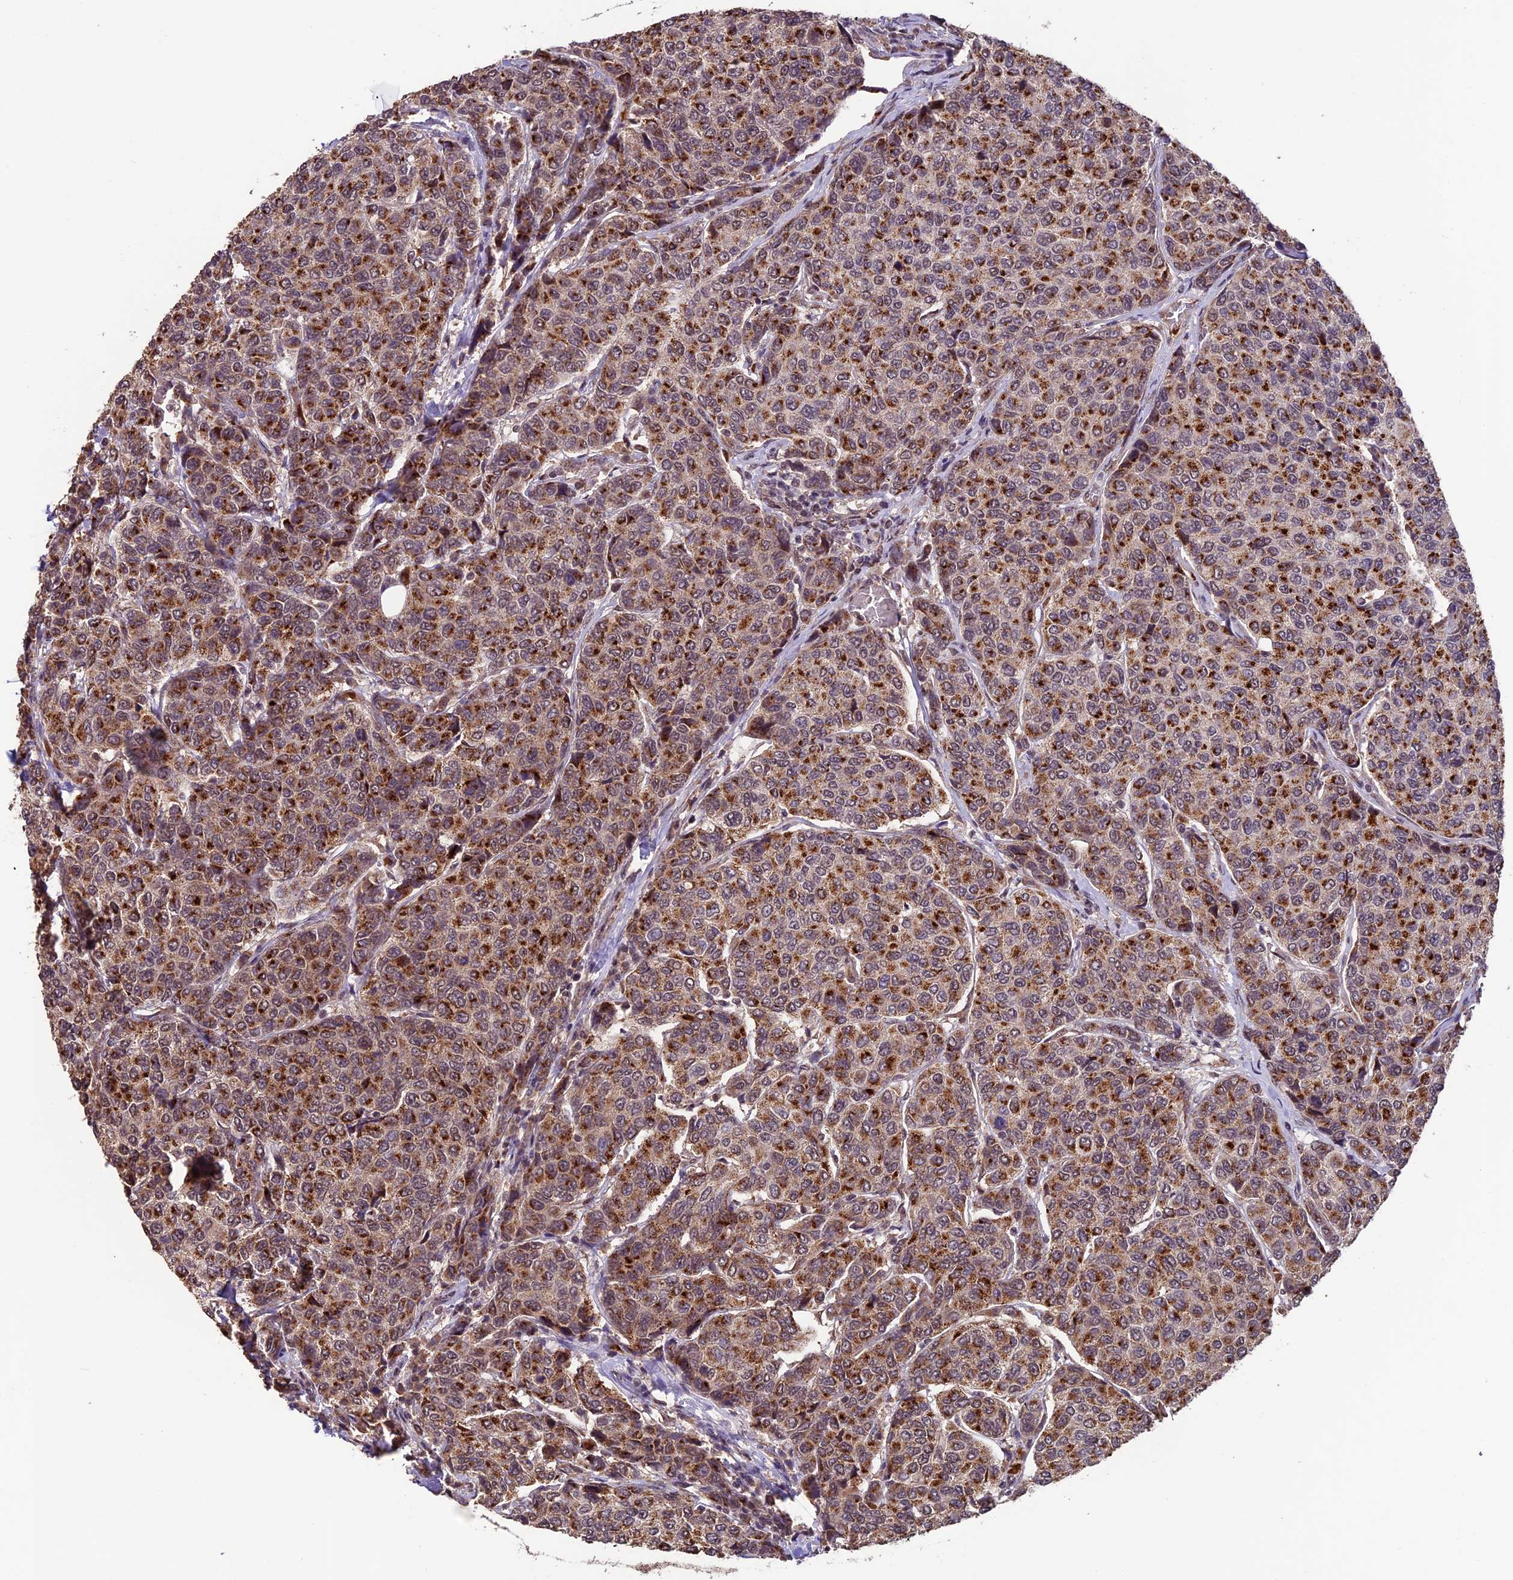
{"staining": {"intensity": "strong", "quantity": ">75%", "location": "cytoplasmic/membranous"}, "tissue": "breast cancer", "cell_type": "Tumor cells", "image_type": "cancer", "snomed": [{"axis": "morphology", "description": "Duct carcinoma"}, {"axis": "topography", "description": "Breast"}], "caption": "Immunohistochemical staining of invasive ductal carcinoma (breast) shows high levels of strong cytoplasmic/membranous staining in approximately >75% of tumor cells.", "gene": "CABIN1", "patient": {"sex": "female", "age": 55}}